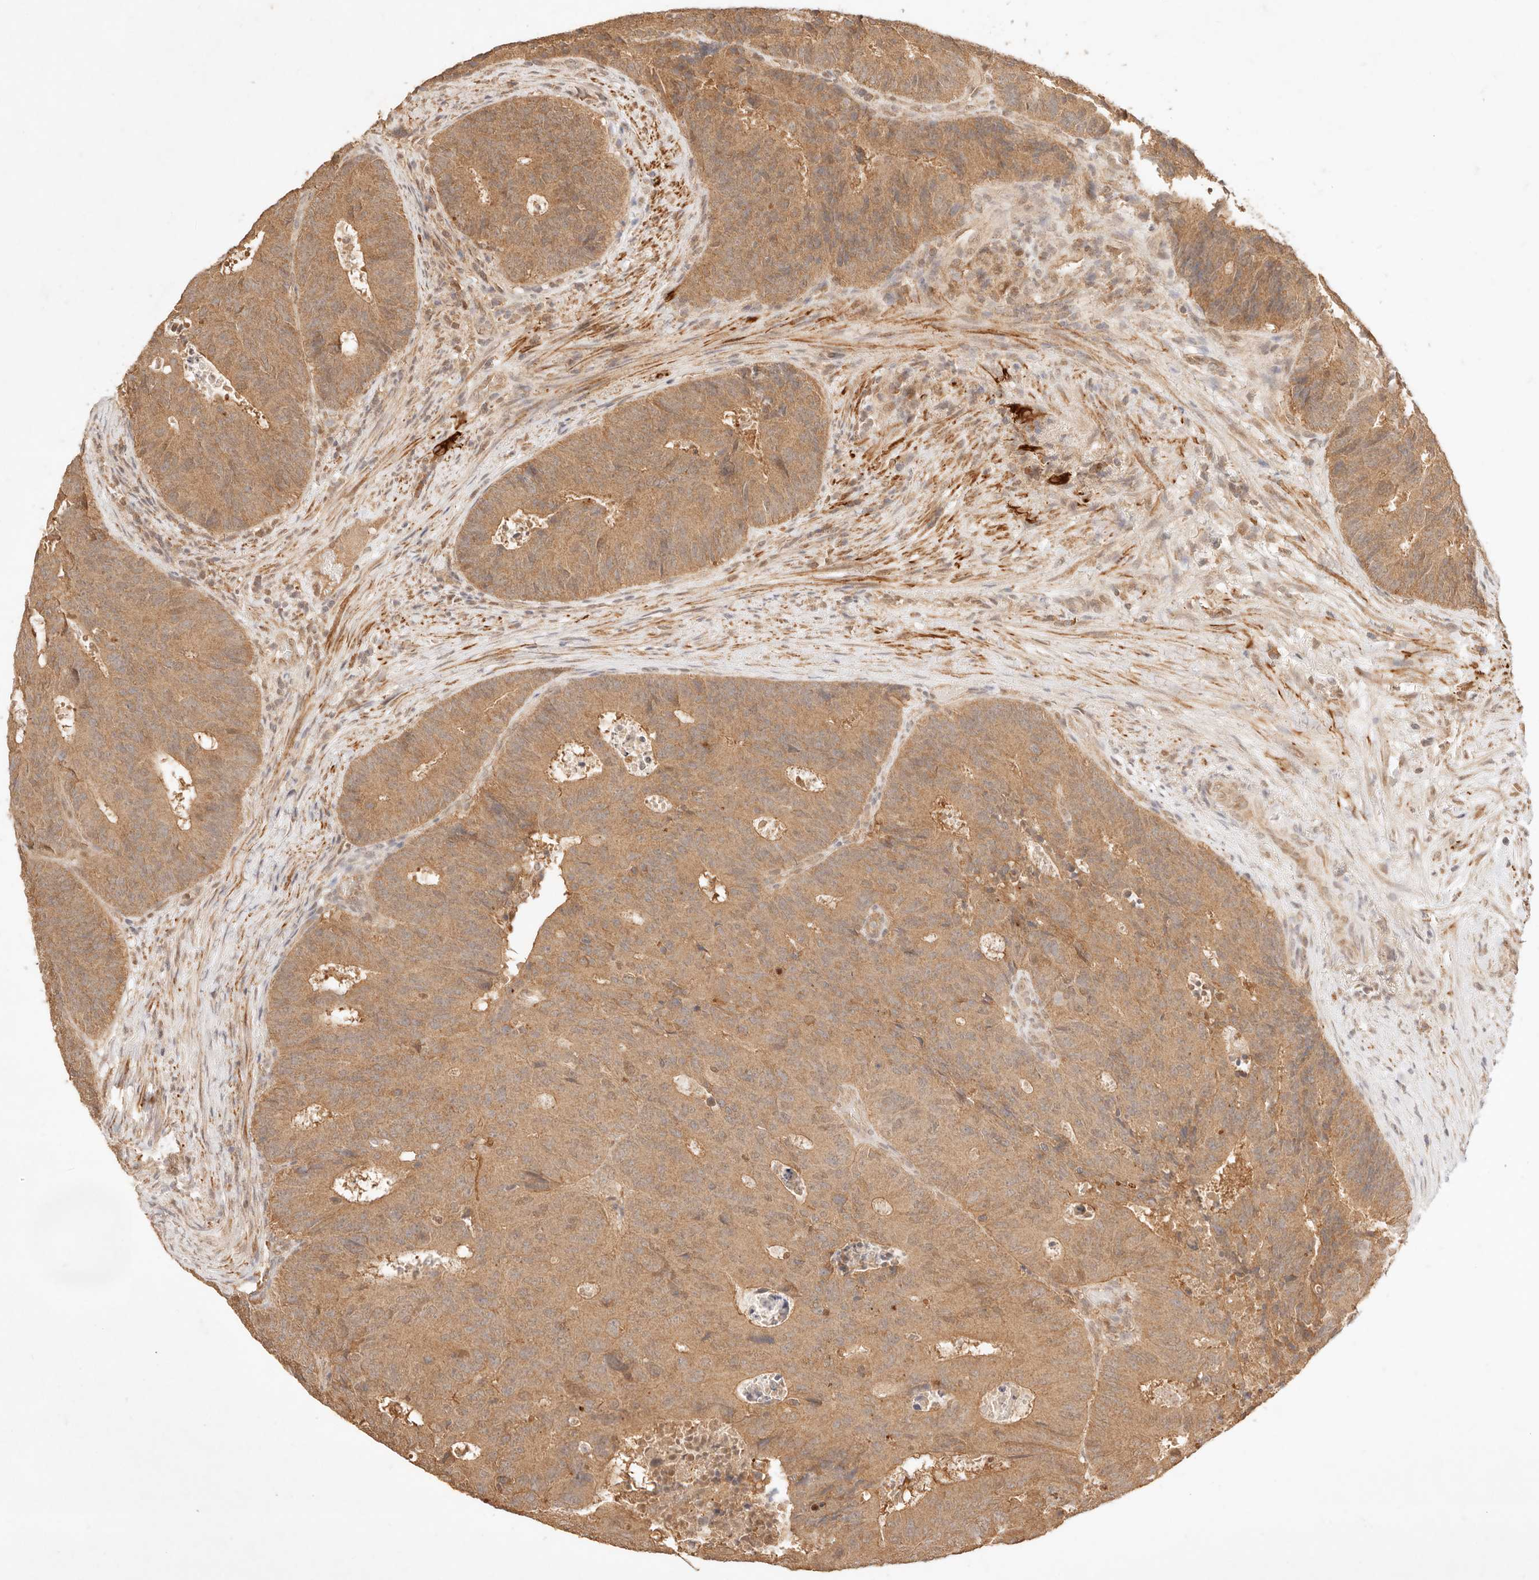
{"staining": {"intensity": "moderate", "quantity": ">75%", "location": "cytoplasmic/membranous"}, "tissue": "colorectal cancer", "cell_type": "Tumor cells", "image_type": "cancer", "snomed": [{"axis": "morphology", "description": "Adenocarcinoma, NOS"}, {"axis": "topography", "description": "Colon"}], "caption": "IHC of colorectal cancer (adenocarcinoma) shows medium levels of moderate cytoplasmic/membranous staining in approximately >75% of tumor cells.", "gene": "TRIM11", "patient": {"sex": "male", "age": 87}}